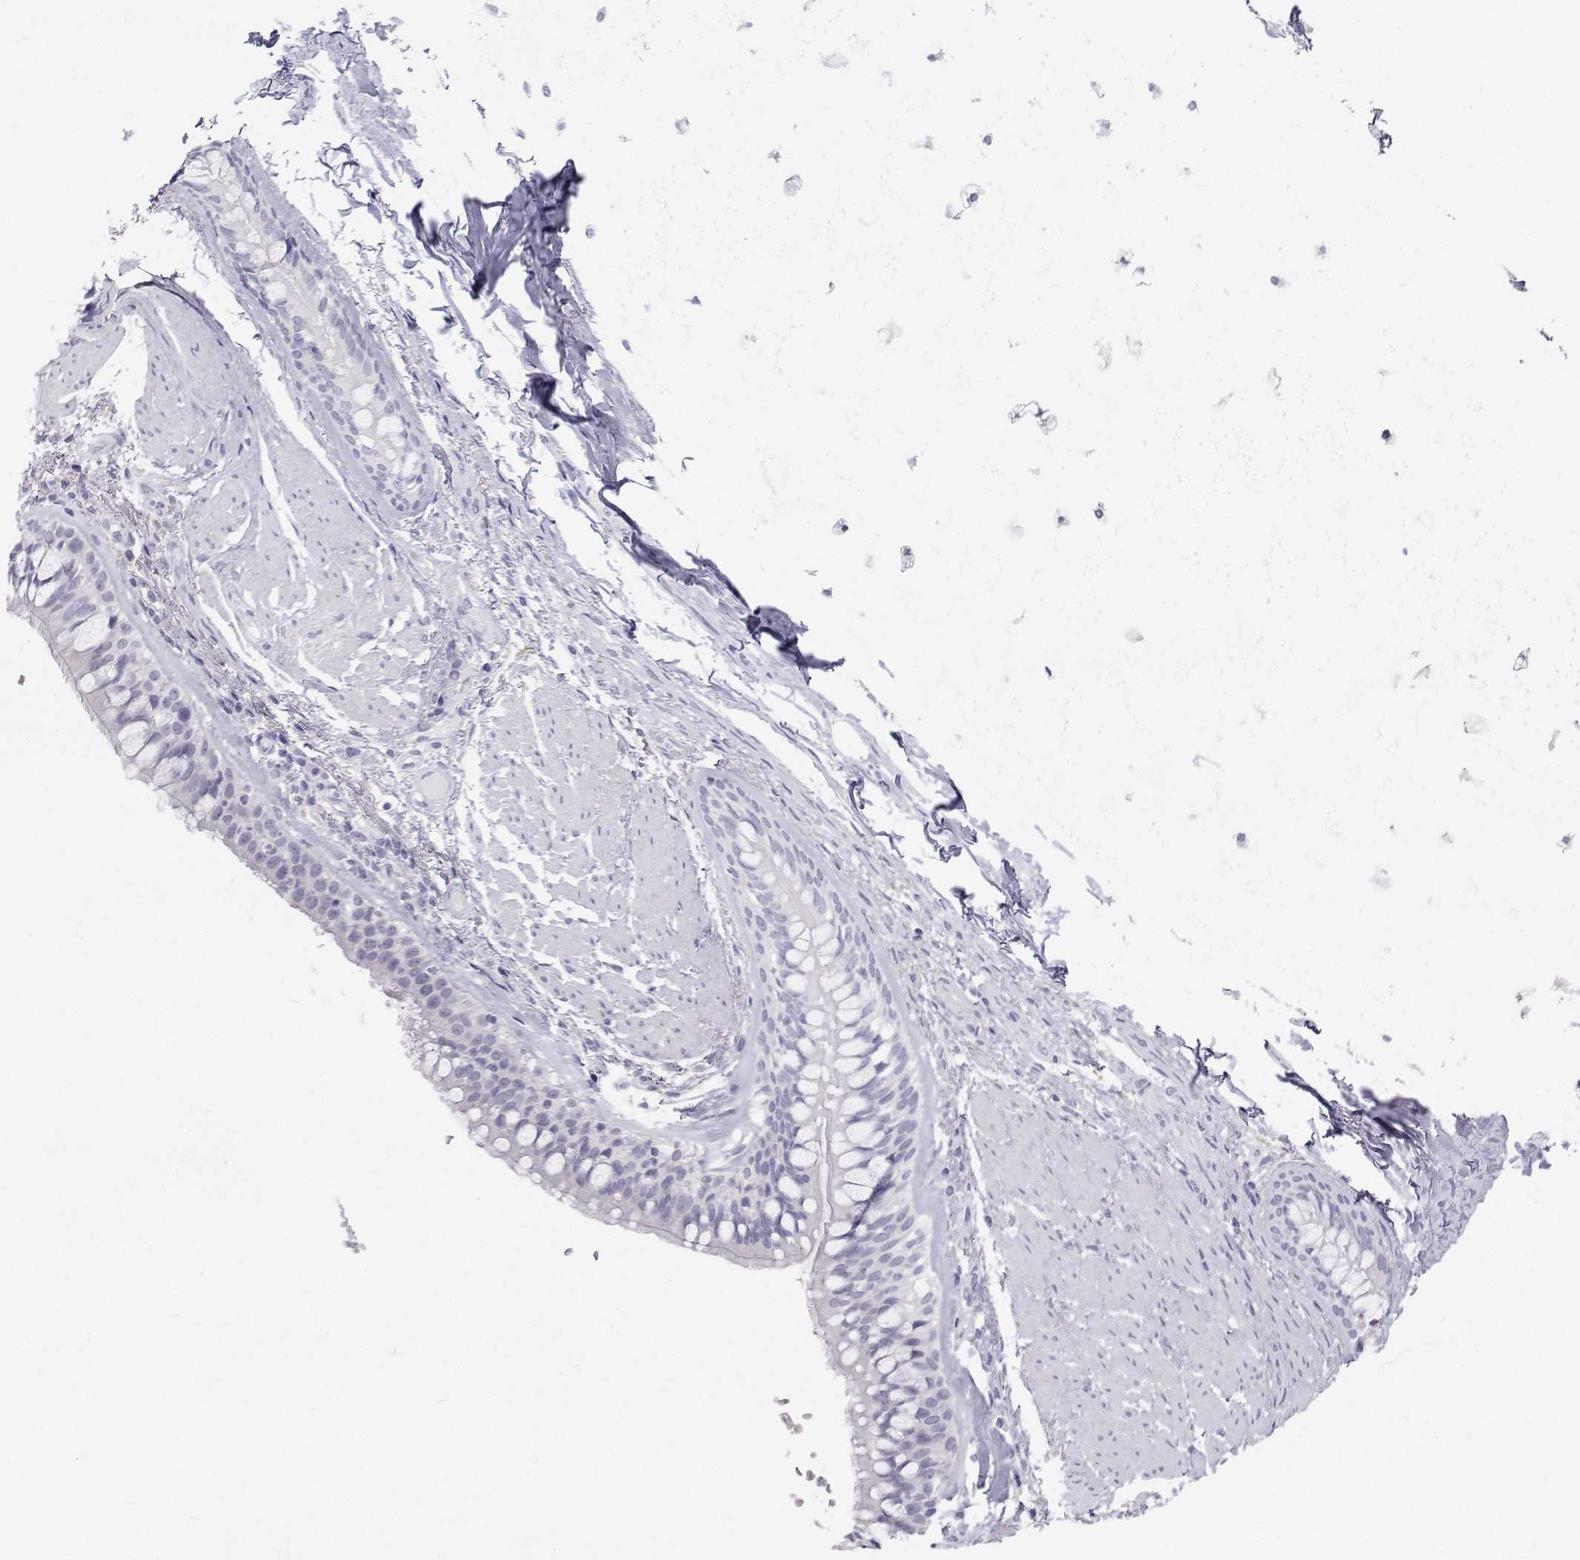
{"staining": {"intensity": "negative", "quantity": "none", "location": "none"}, "tissue": "soft tissue", "cell_type": "Chondrocytes", "image_type": "normal", "snomed": [{"axis": "morphology", "description": "Normal tissue, NOS"}, {"axis": "topography", "description": "Cartilage tissue"}, {"axis": "topography", "description": "Bronchus"}], "caption": "High power microscopy photomicrograph of an immunohistochemistry photomicrograph of benign soft tissue, revealing no significant staining in chondrocytes.", "gene": "TTN", "patient": {"sex": "male", "age": 64}}